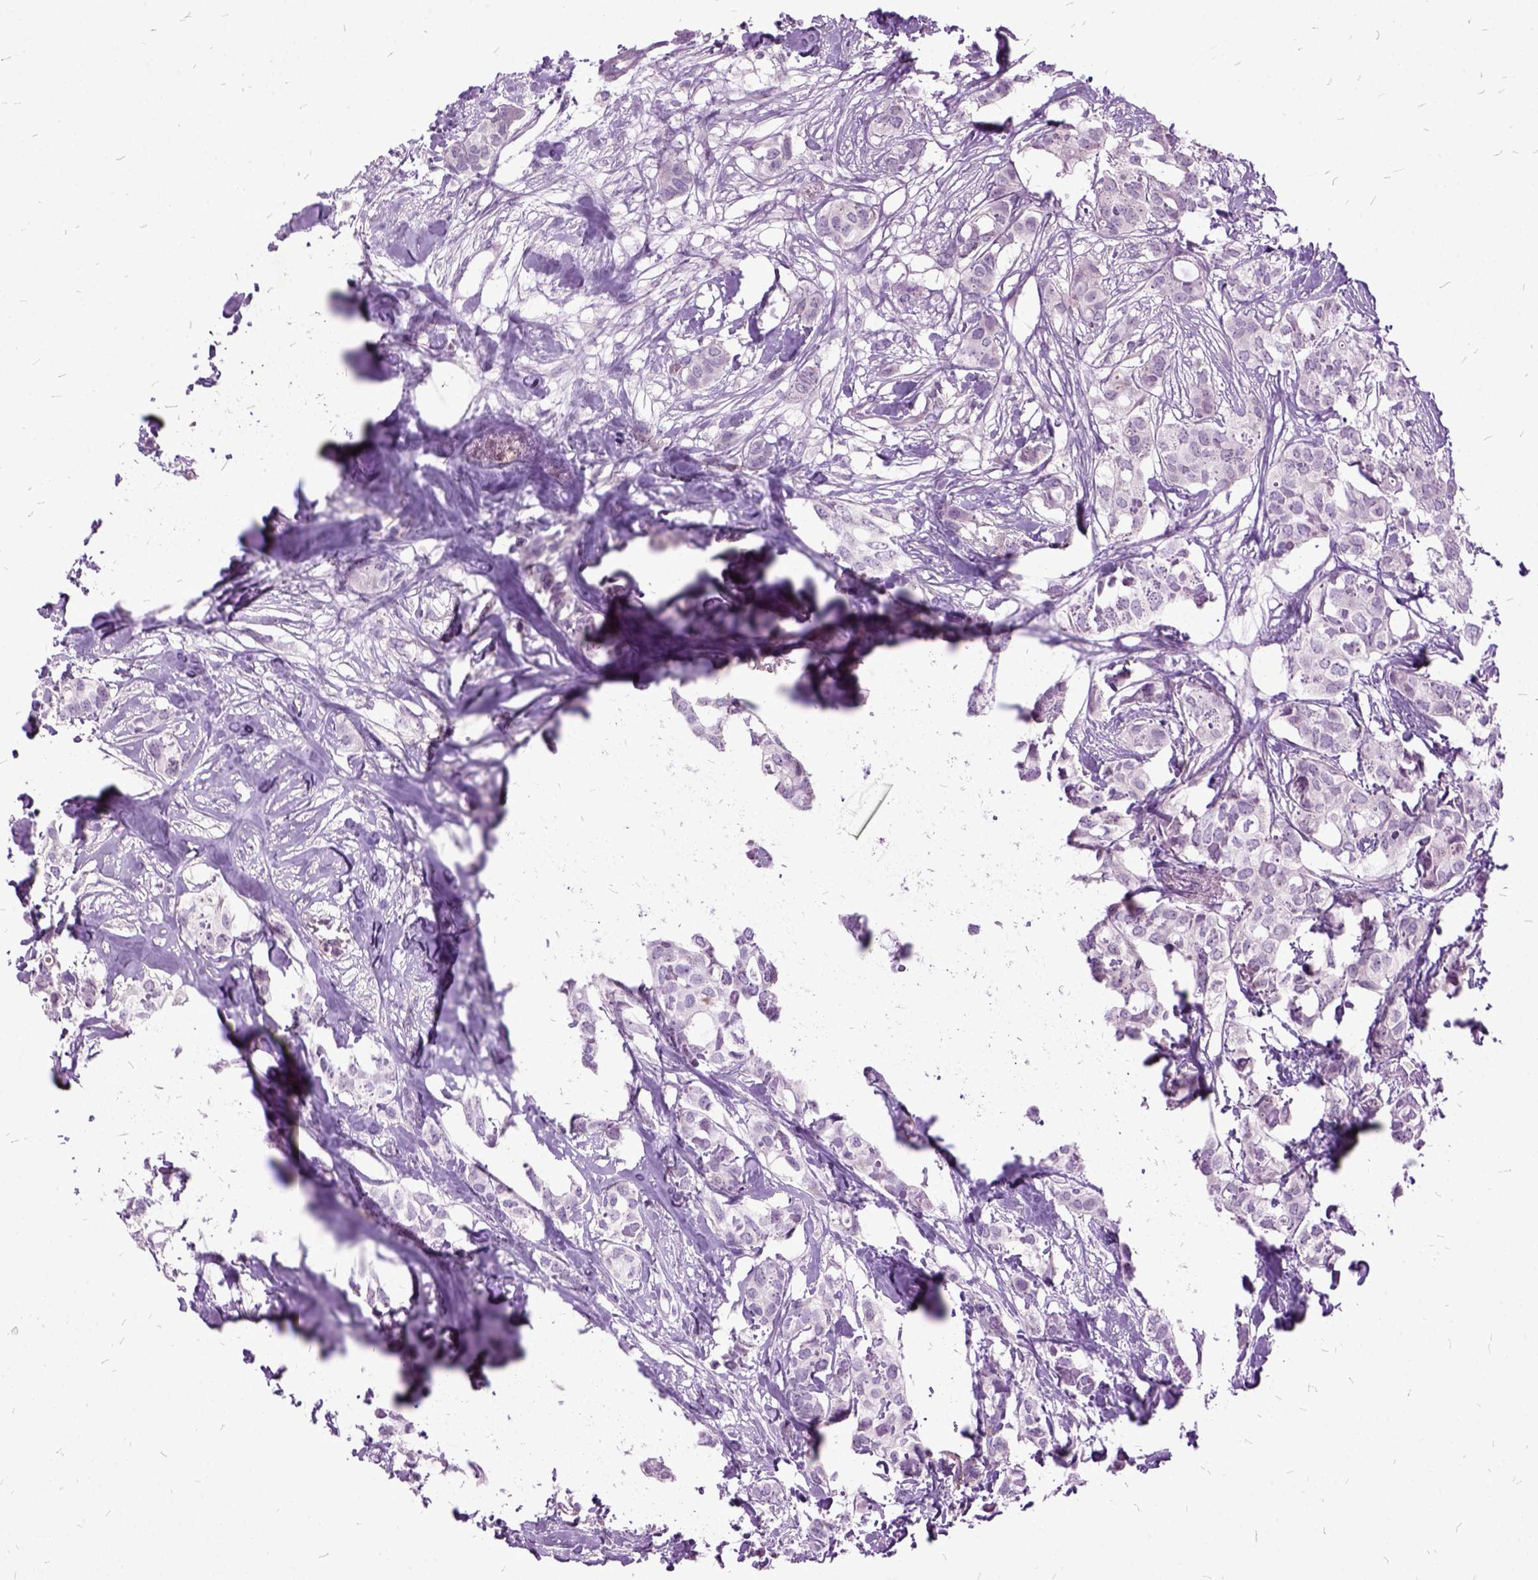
{"staining": {"intensity": "negative", "quantity": "none", "location": "none"}, "tissue": "breast cancer", "cell_type": "Tumor cells", "image_type": "cancer", "snomed": [{"axis": "morphology", "description": "Duct carcinoma"}, {"axis": "topography", "description": "Breast"}], "caption": "Immunohistochemistry micrograph of human invasive ductal carcinoma (breast) stained for a protein (brown), which shows no positivity in tumor cells.", "gene": "MME", "patient": {"sex": "female", "age": 62}}